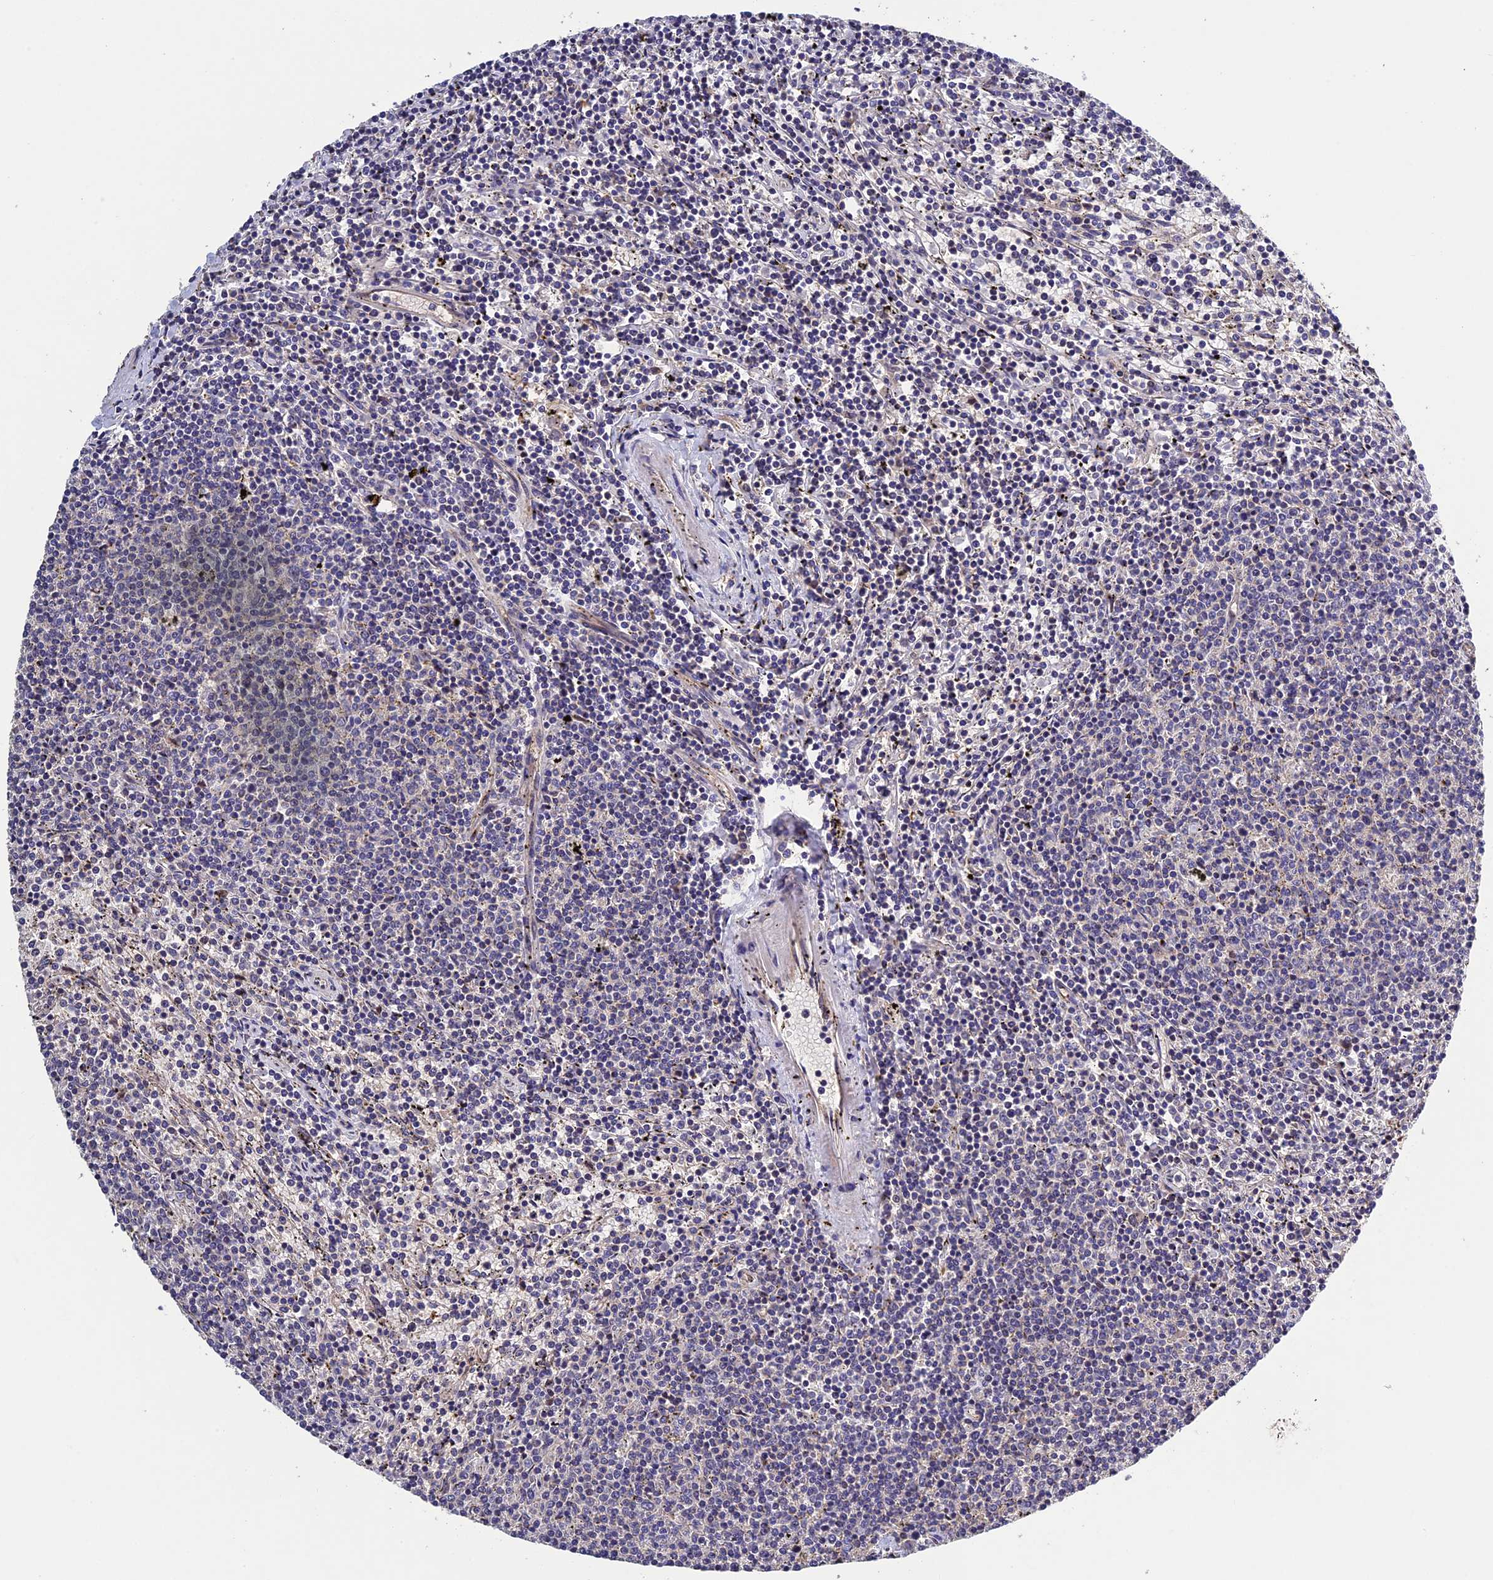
{"staining": {"intensity": "negative", "quantity": "none", "location": "none"}, "tissue": "lymphoma", "cell_type": "Tumor cells", "image_type": "cancer", "snomed": [{"axis": "morphology", "description": "Malignant lymphoma, non-Hodgkin's type, Low grade"}, {"axis": "topography", "description": "Spleen"}], "caption": "Photomicrograph shows no protein expression in tumor cells of low-grade malignant lymphoma, non-Hodgkin's type tissue.", "gene": "RNF17", "patient": {"sex": "female", "age": 50}}